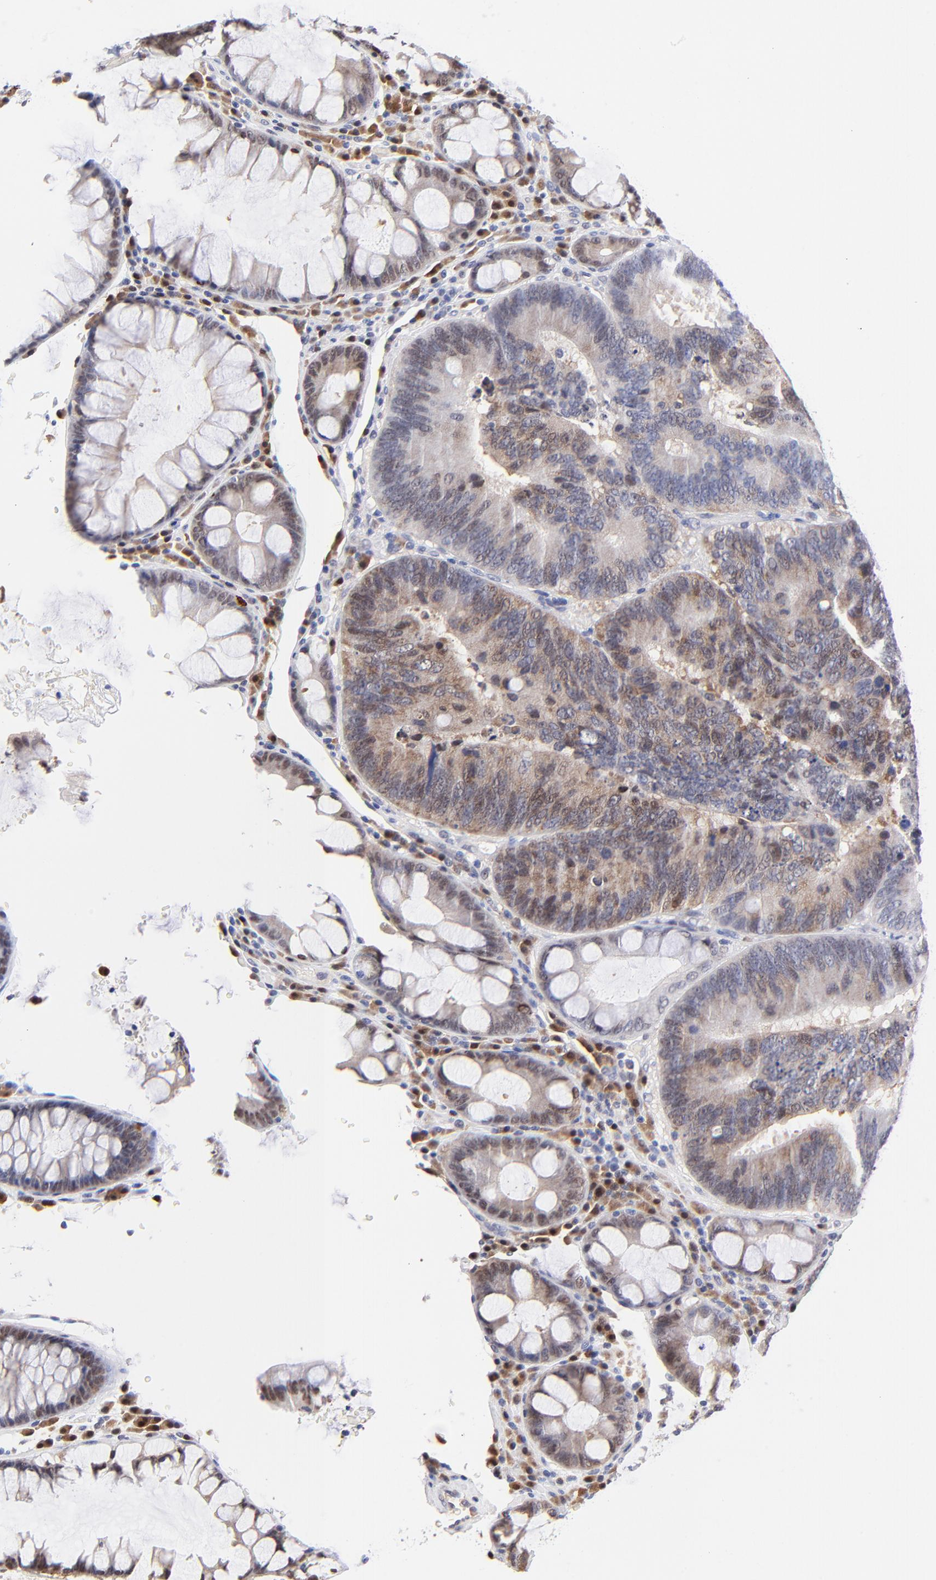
{"staining": {"intensity": "moderate", "quantity": "25%-75%", "location": "cytoplasmic/membranous,nuclear"}, "tissue": "colorectal cancer", "cell_type": "Tumor cells", "image_type": "cancer", "snomed": [{"axis": "morphology", "description": "Normal tissue, NOS"}, {"axis": "morphology", "description": "Adenocarcinoma, NOS"}, {"axis": "topography", "description": "Colon"}], "caption": "This is a micrograph of IHC staining of colorectal cancer (adenocarcinoma), which shows moderate positivity in the cytoplasmic/membranous and nuclear of tumor cells.", "gene": "ZNF155", "patient": {"sex": "female", "age": 78}}